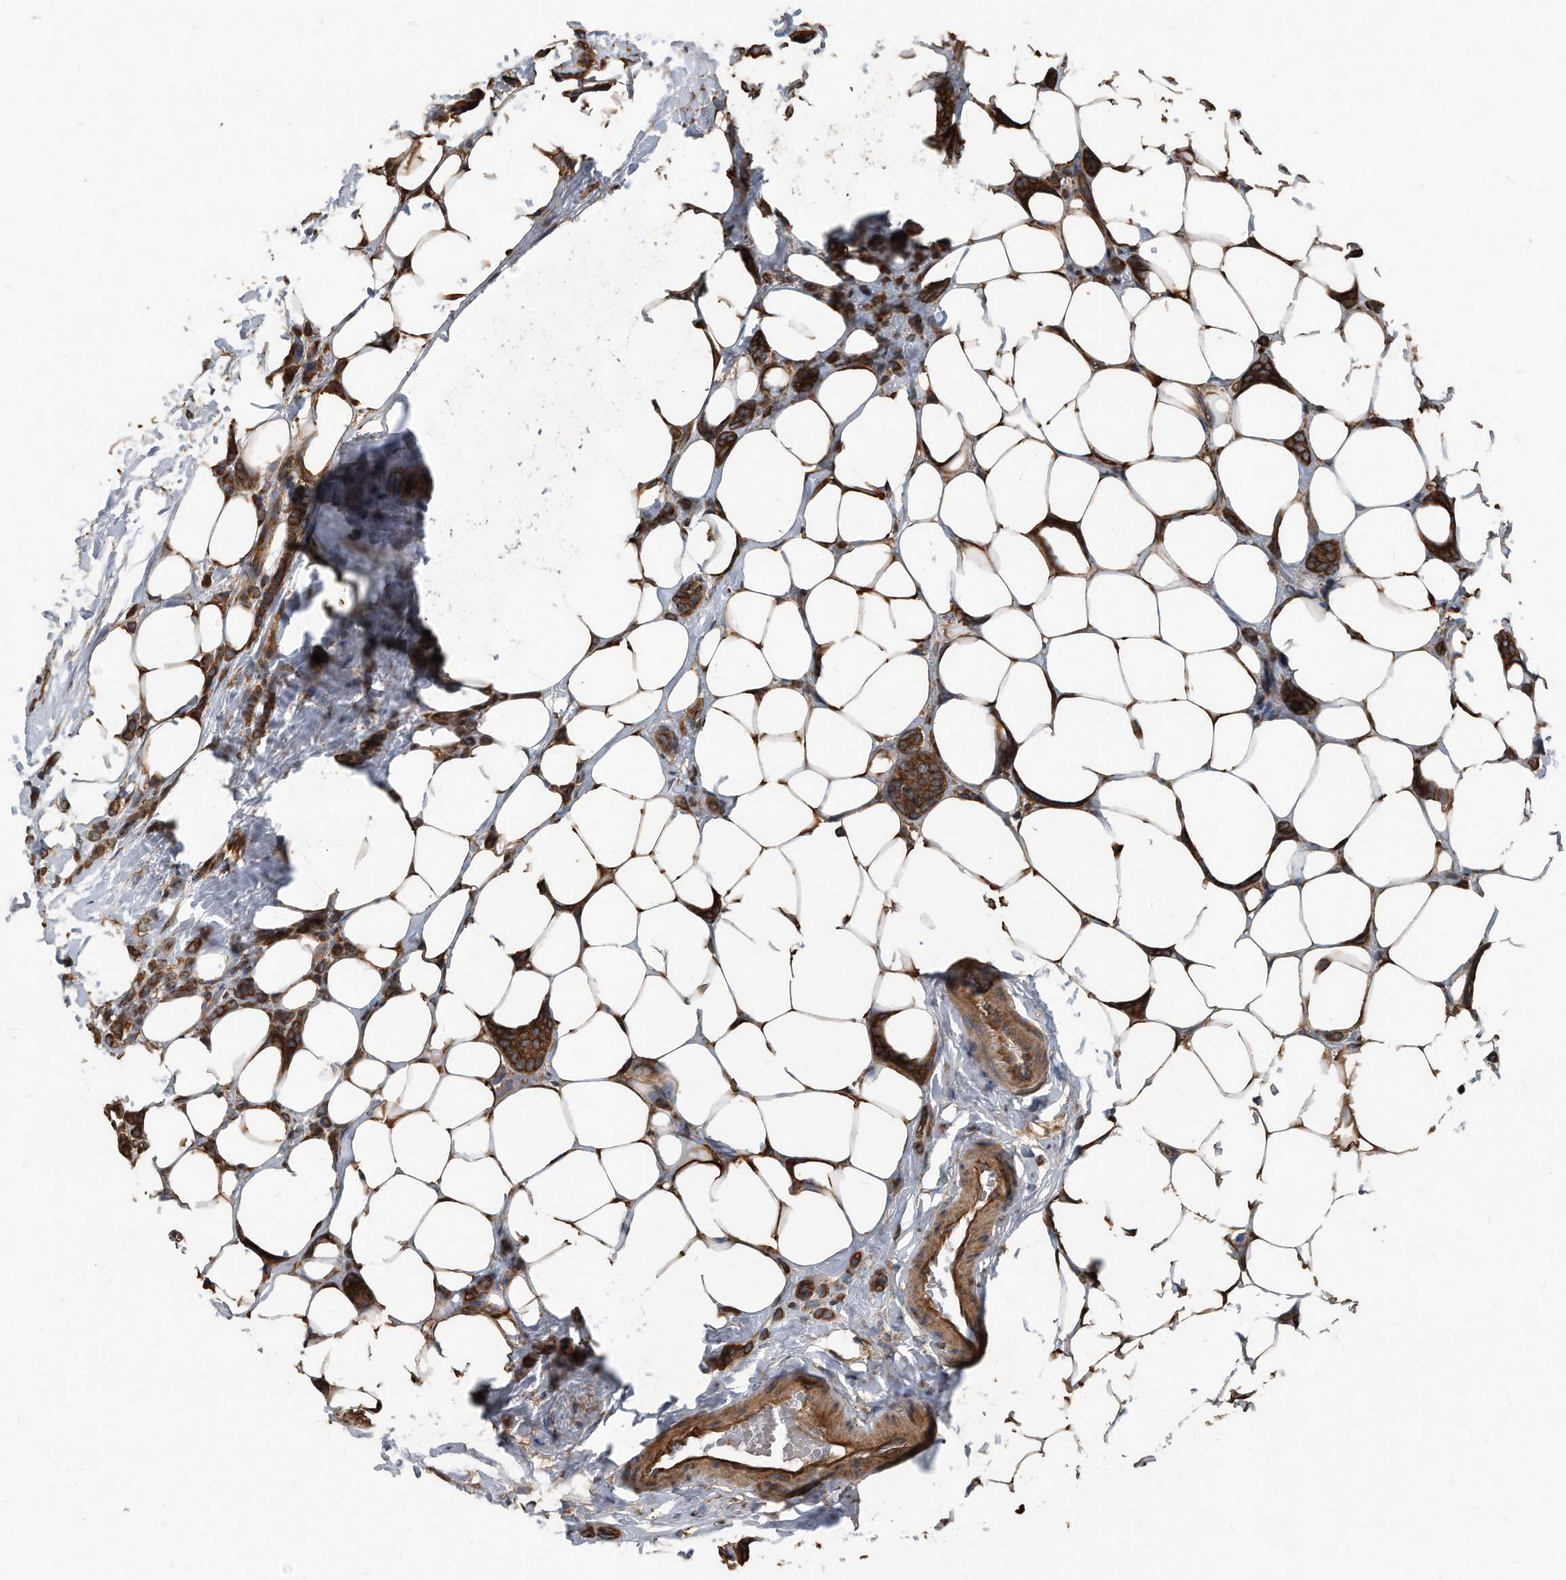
{"staining": {"intensity": "strong", "quantity": ">75%", "location": "cytoplasmic/membranous"}, "tissue": "breast cancer", "cell_type": "Tumor cells", "image_type": "cancer", "snomed": [{"axis": "morphology", "description": "Lobular carcinoma"}, {"axis": "topography", "description": "Breast"}], "caption": "Protein expression analysis of breast lobular carcinoma demonstrates strong cytoplasmic/membranous expression in approximately >75% of tumor cells. Nuclei are stained in blue.", "gene": "FAM136A", "patient": {"sex": "female", "age": 50}}